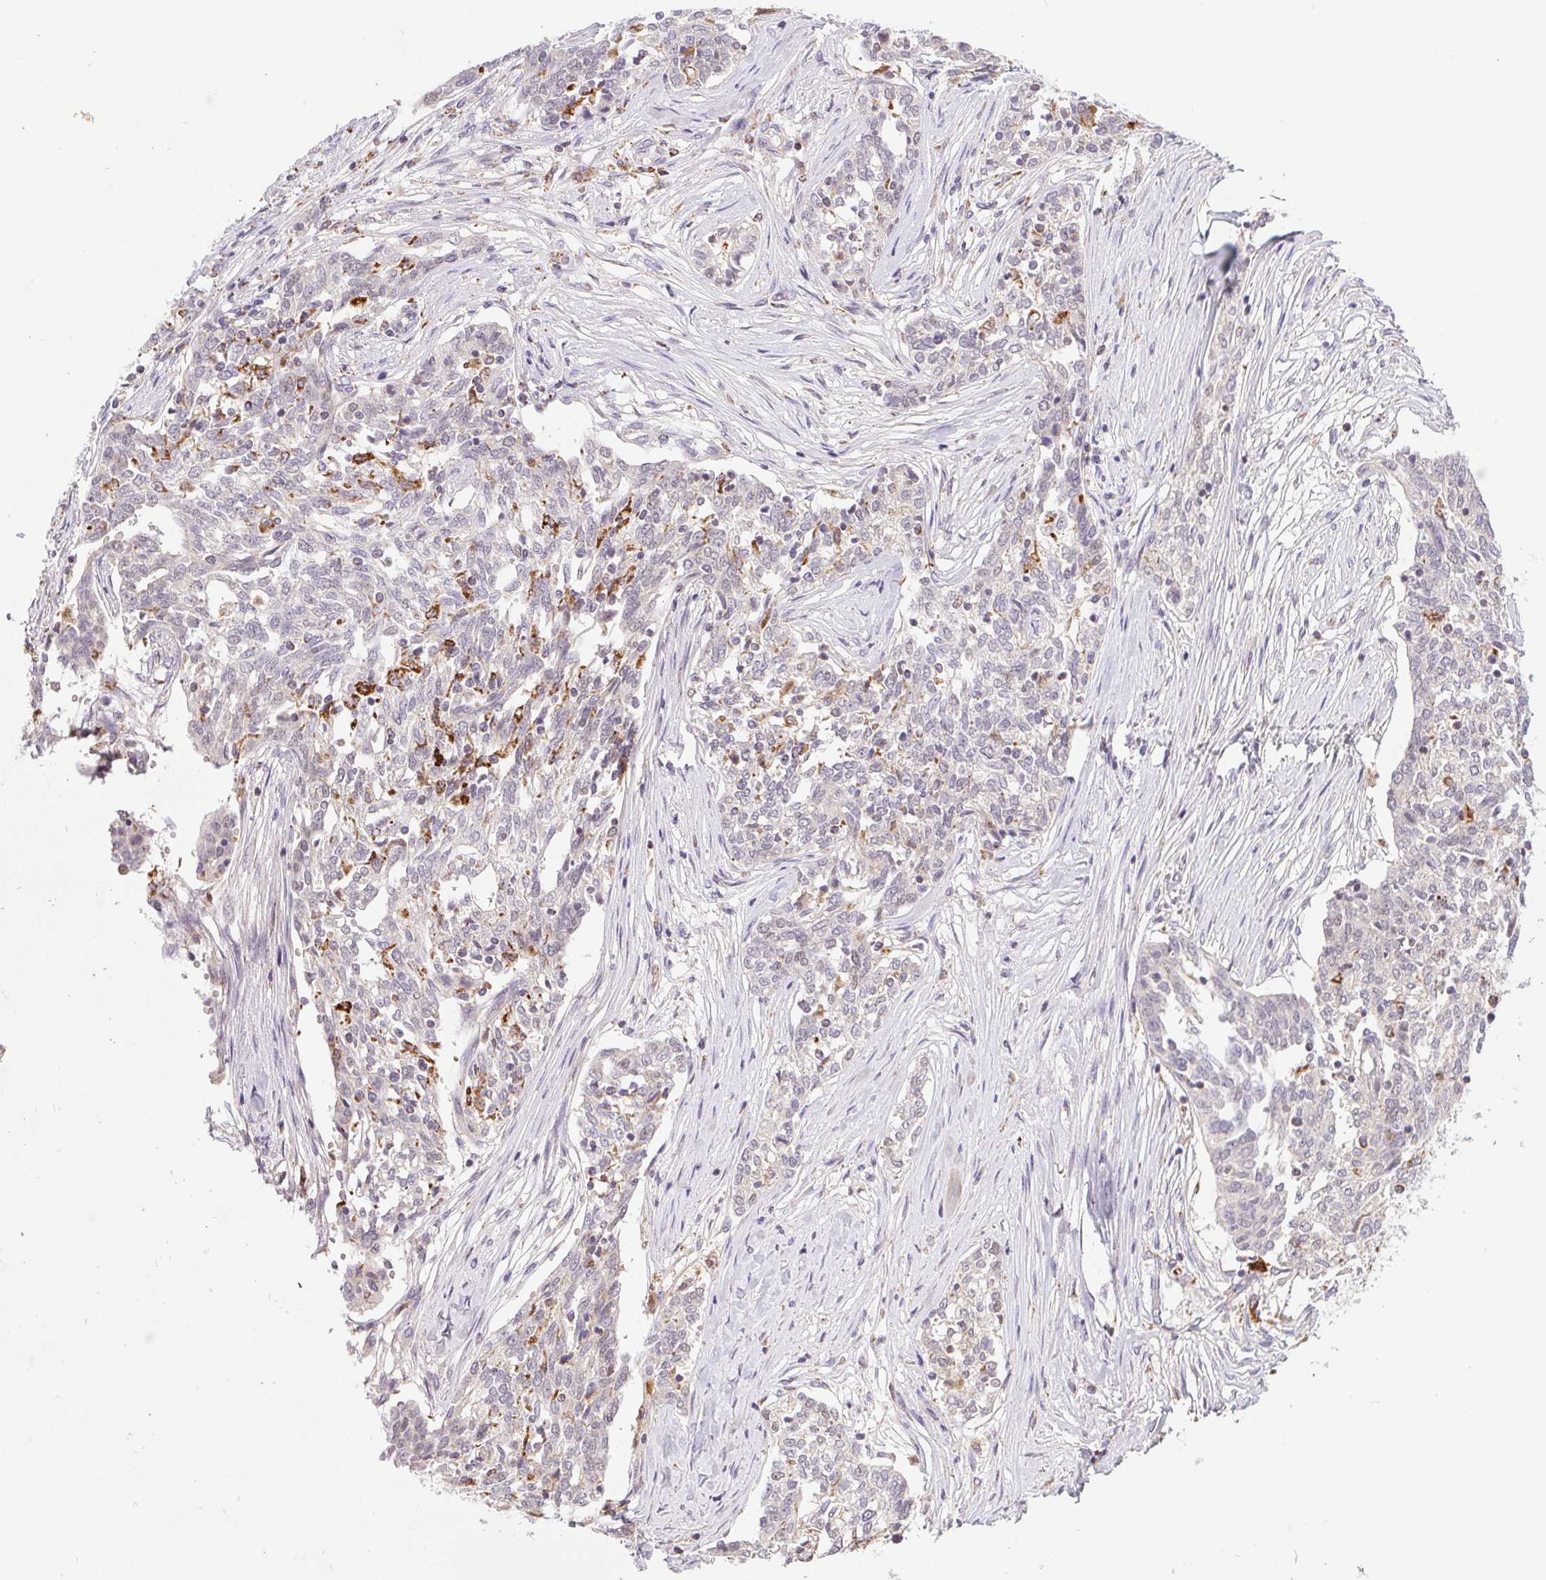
{"staining": {"intensity": "negative", "quantity": "none", "location": "none"}, "tissue": "ovarian cancer", "cell_type": "Tumor cells", "image_type": "cancer", "snomed": [{"axis": "morphology", "description": "Cystadenocarcinoma, serous, NOS"}, {"axis": "topography", "description": "Ovary"}], "caption": "There is no significant staining in tumor cells of ovarian cancer.", "gene": "EMC6", "patient": {"sex": "female", "age": 67}}